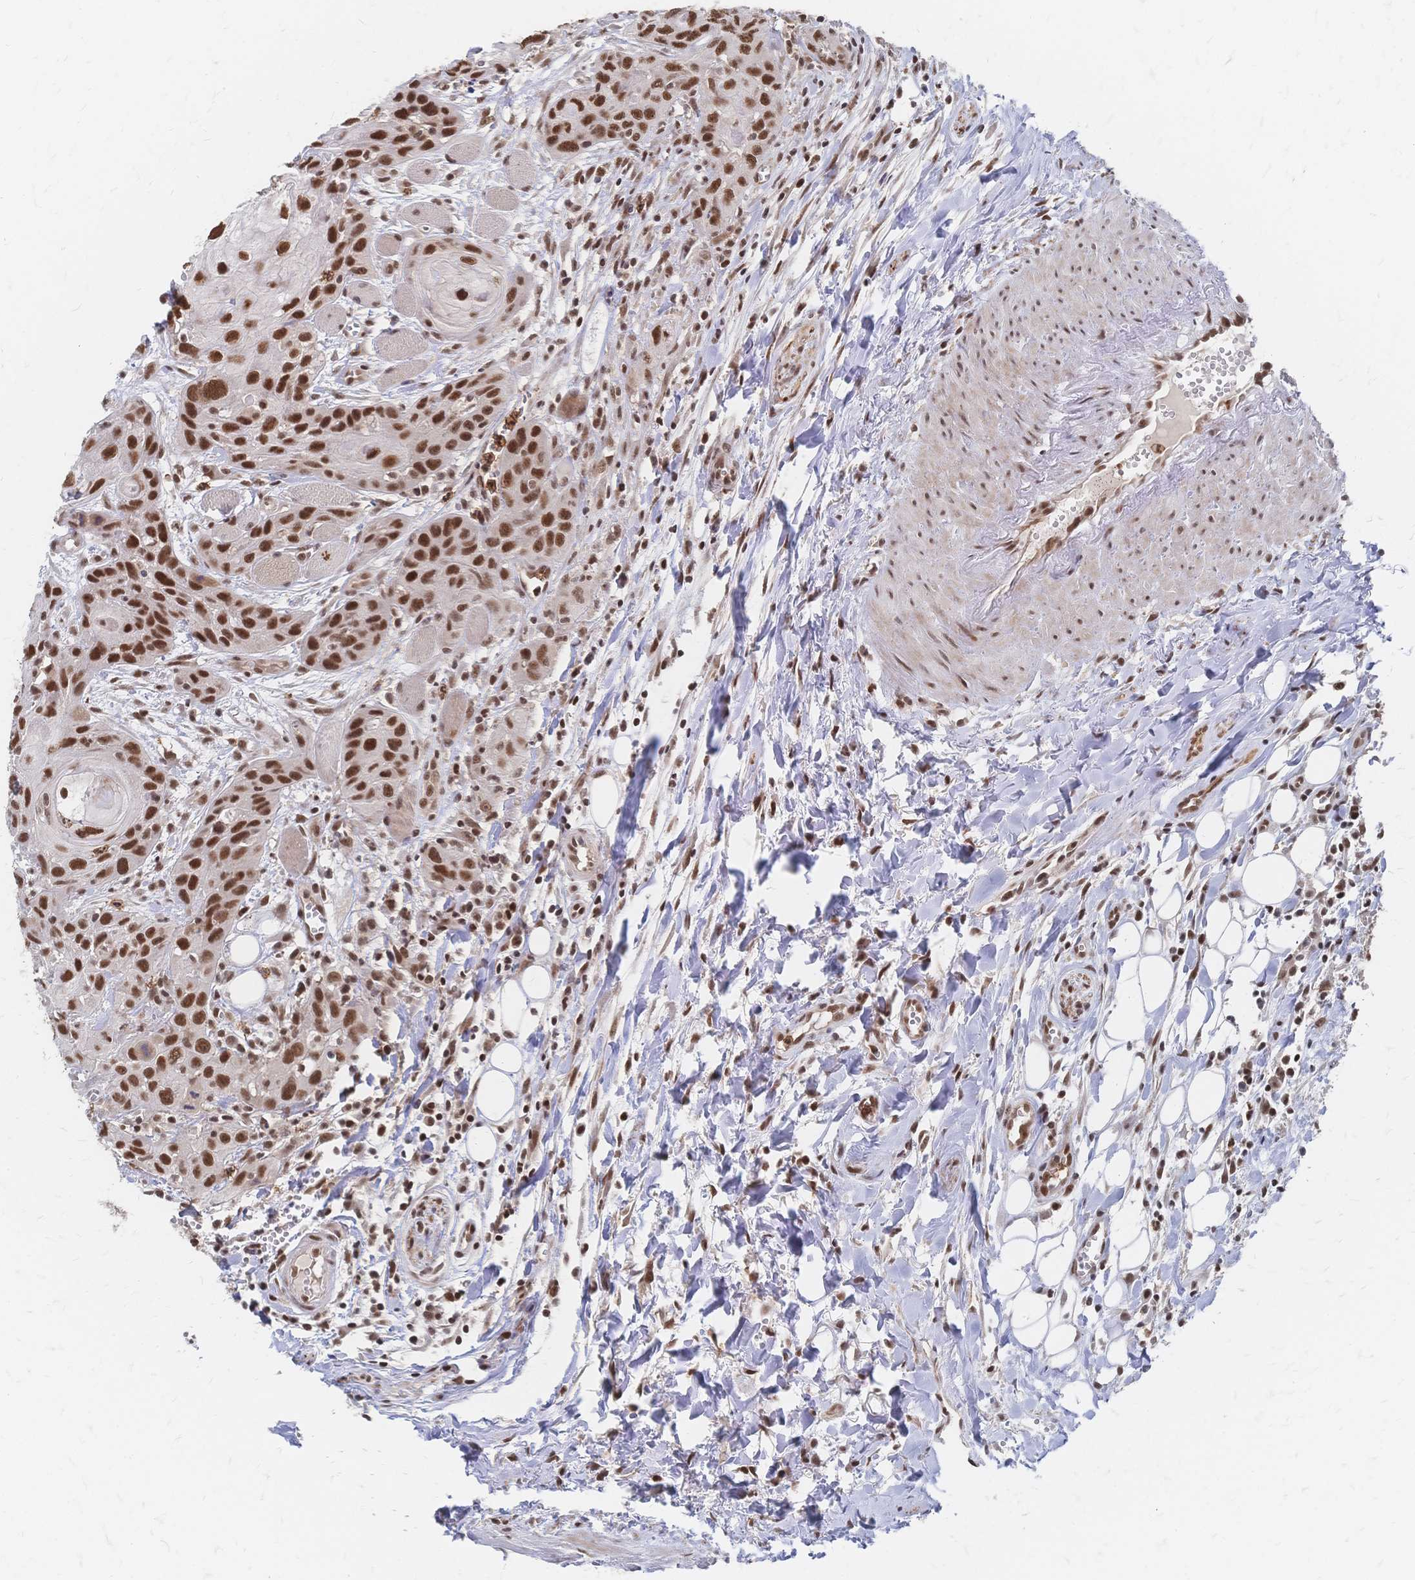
{"staining": {"intensity": "strong", "quantity": ">75%", "location": "nuclear"}, "tissue": "head and neck cancer", "cell_type": "Tumor cells", "image_type": "cancer", "snomed": [{"axis": "morphology", "description": "Squamous cell carcinoma, NOS"}, {"axis": "topography", "description": "Oral tissue"}, {"axis": "topography", "description": "Head-Neck"}], "caption": "Protein expression by IHC demonstrates strong nuclear expression in about >75% of tumor cells in head and neck squamous cell carcinoma.", "gene": "NELFA", "patient": {"sex": "male", "age": 58}}